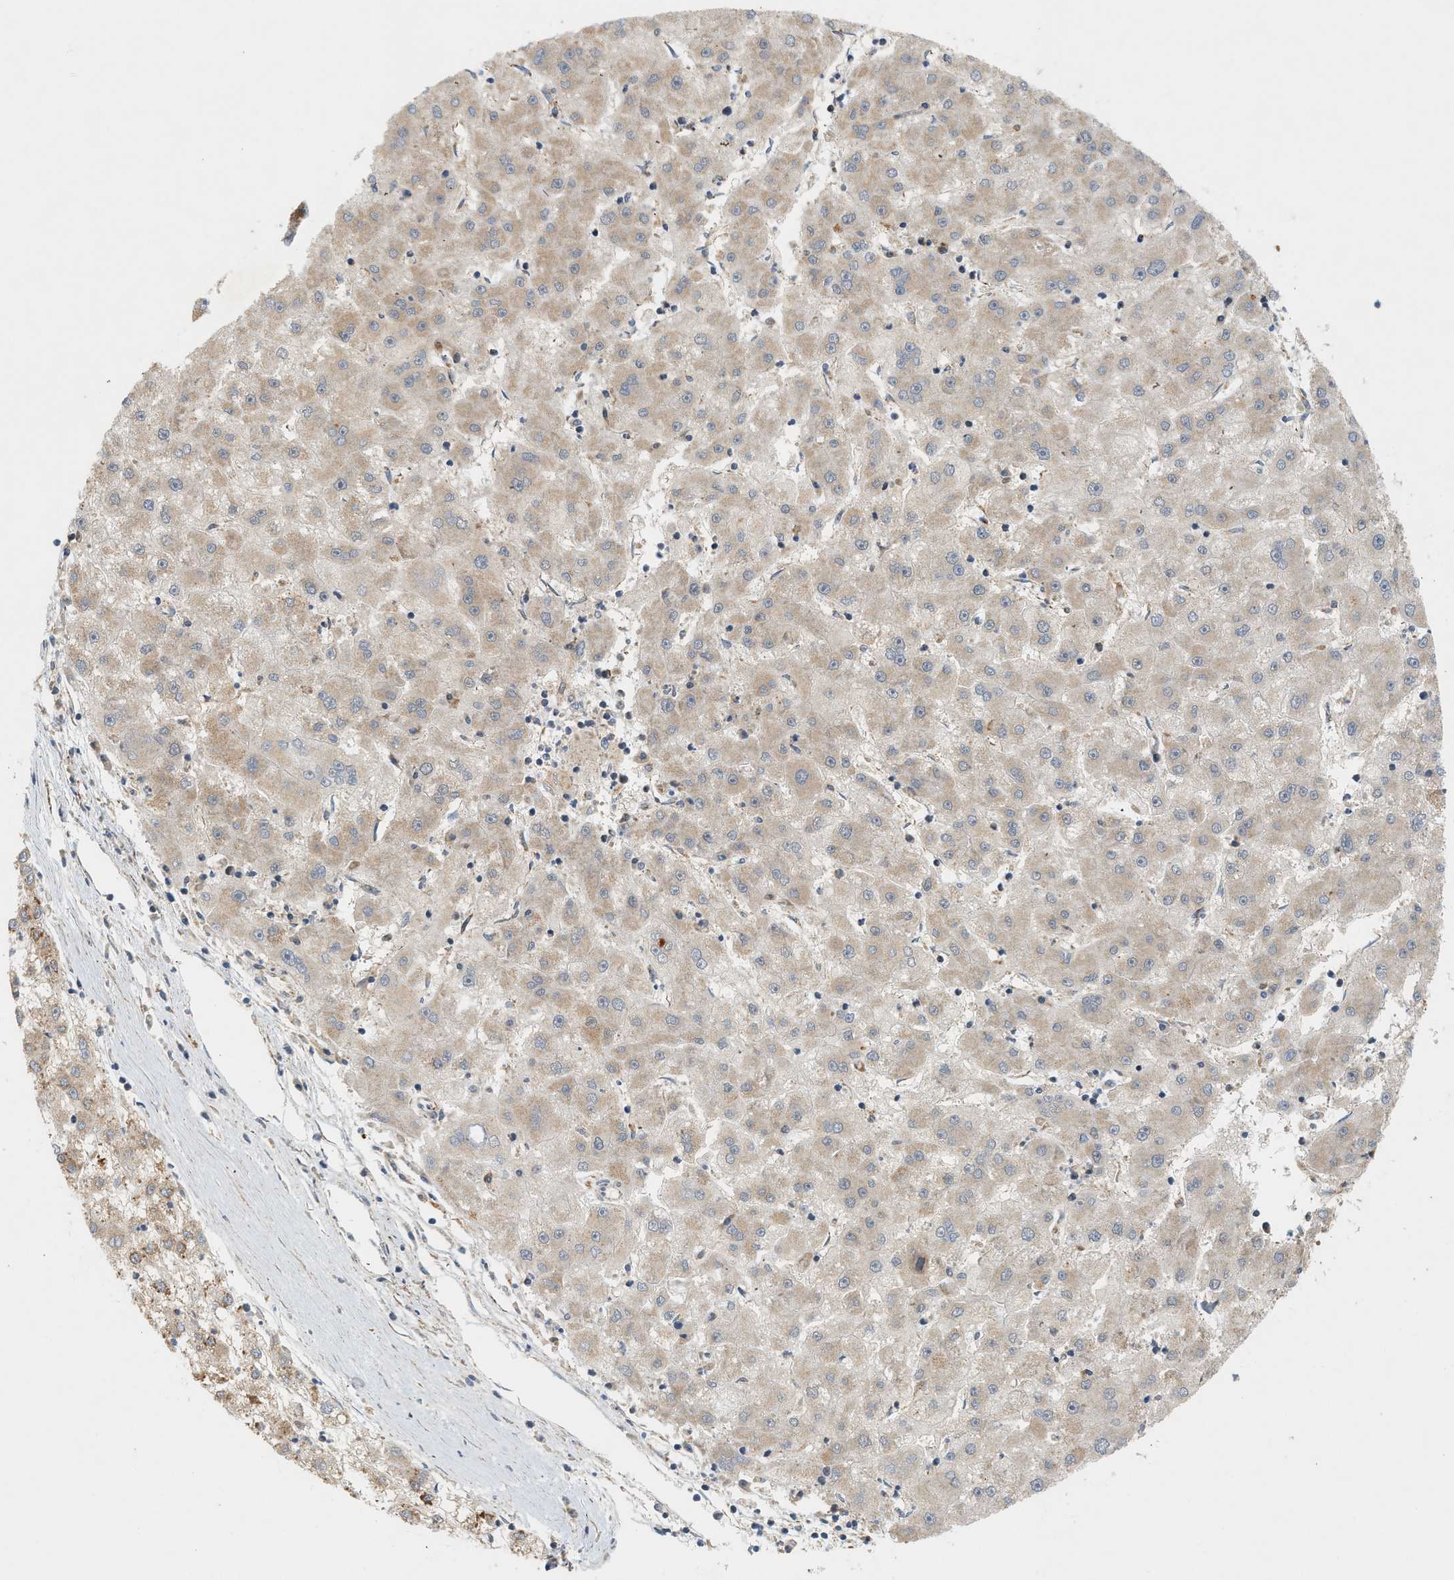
{"staining": {"intensity": "moderate", "quantity": "<25%", "location": "cytoplasmic/membranous"}, "tissue": "liver cancer", "cell_type": "Tumor cells", "image_type": "cancer", "snomed": [{"axis": "morphology", "description": "Carcinoma, Hepatocellular, NOS"}, {"axis": "topography", "description": "Liver"}], "caption": "Liver cancer tissue displays moderate cytoplasmic/membranous positivity in about <25% of tumor cells Using DAB (brown) and hematoxylin (blue) stains, captured at high magnification using brightfield microscopy.", "gene": "MCU", "patient": {"sex": "male", "age": 72}}